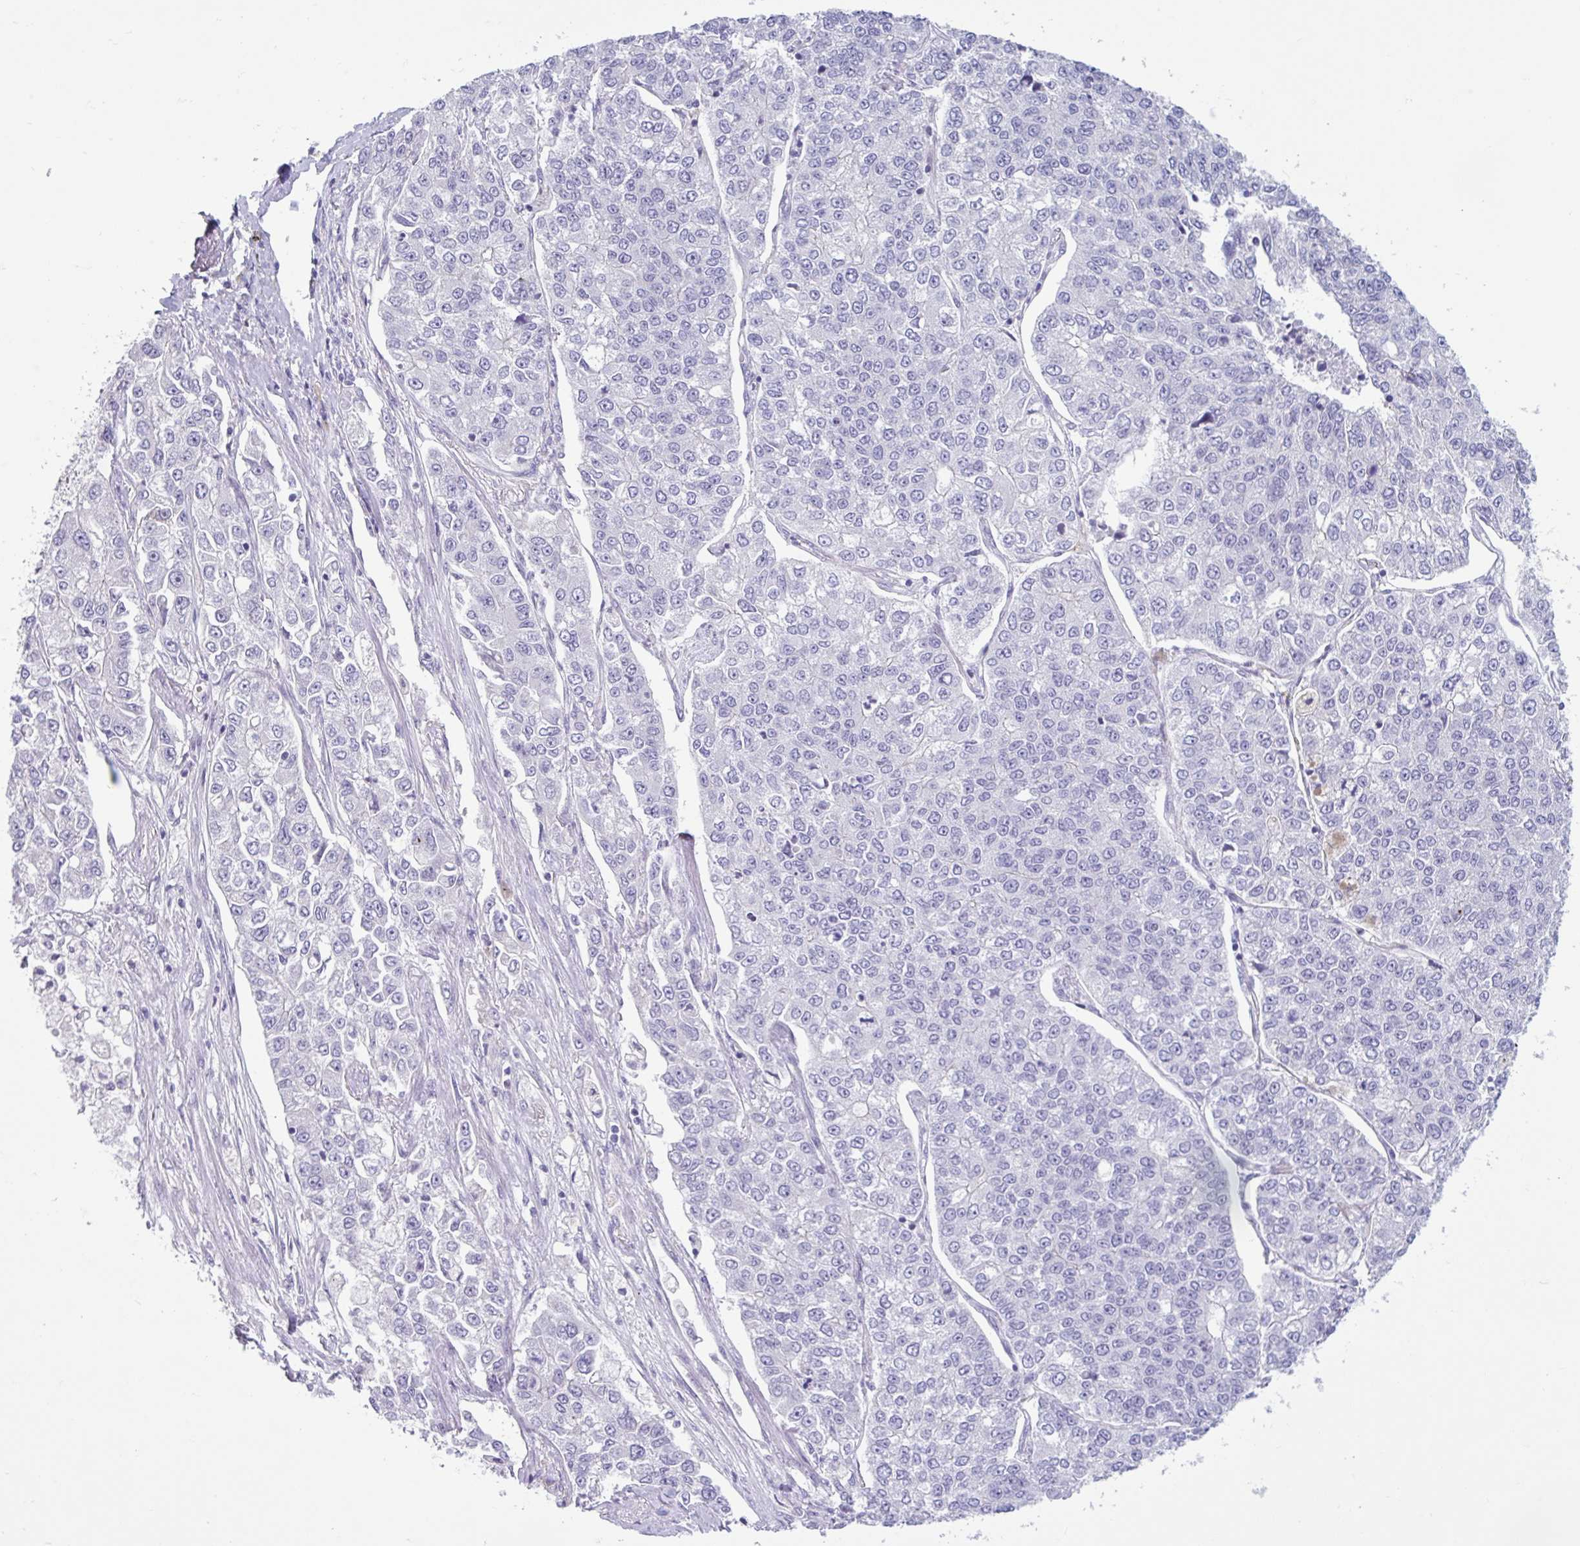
{"staining": {"intensity": "negative", "quantity": "none", "location": "none"}, "tissue": "lung cancer", "cell_type": "Tumor cells", "image_type": "cancer", "snomed": [{"axis": "morphology", "description": "Adenocarcinoma, NOS"}, {"axis": "topography", "description": "Lung"}], "caption": "Immunohistochemistry (IHC) photomicrograph of neoplastic tissue: lung cancer stained with DAB (3,3'-diaminobenzidine) reveals no significant protein positivity in tumor cells.", "gene": "FAM153A", "patient": {"sex": "male", "age": 49}}